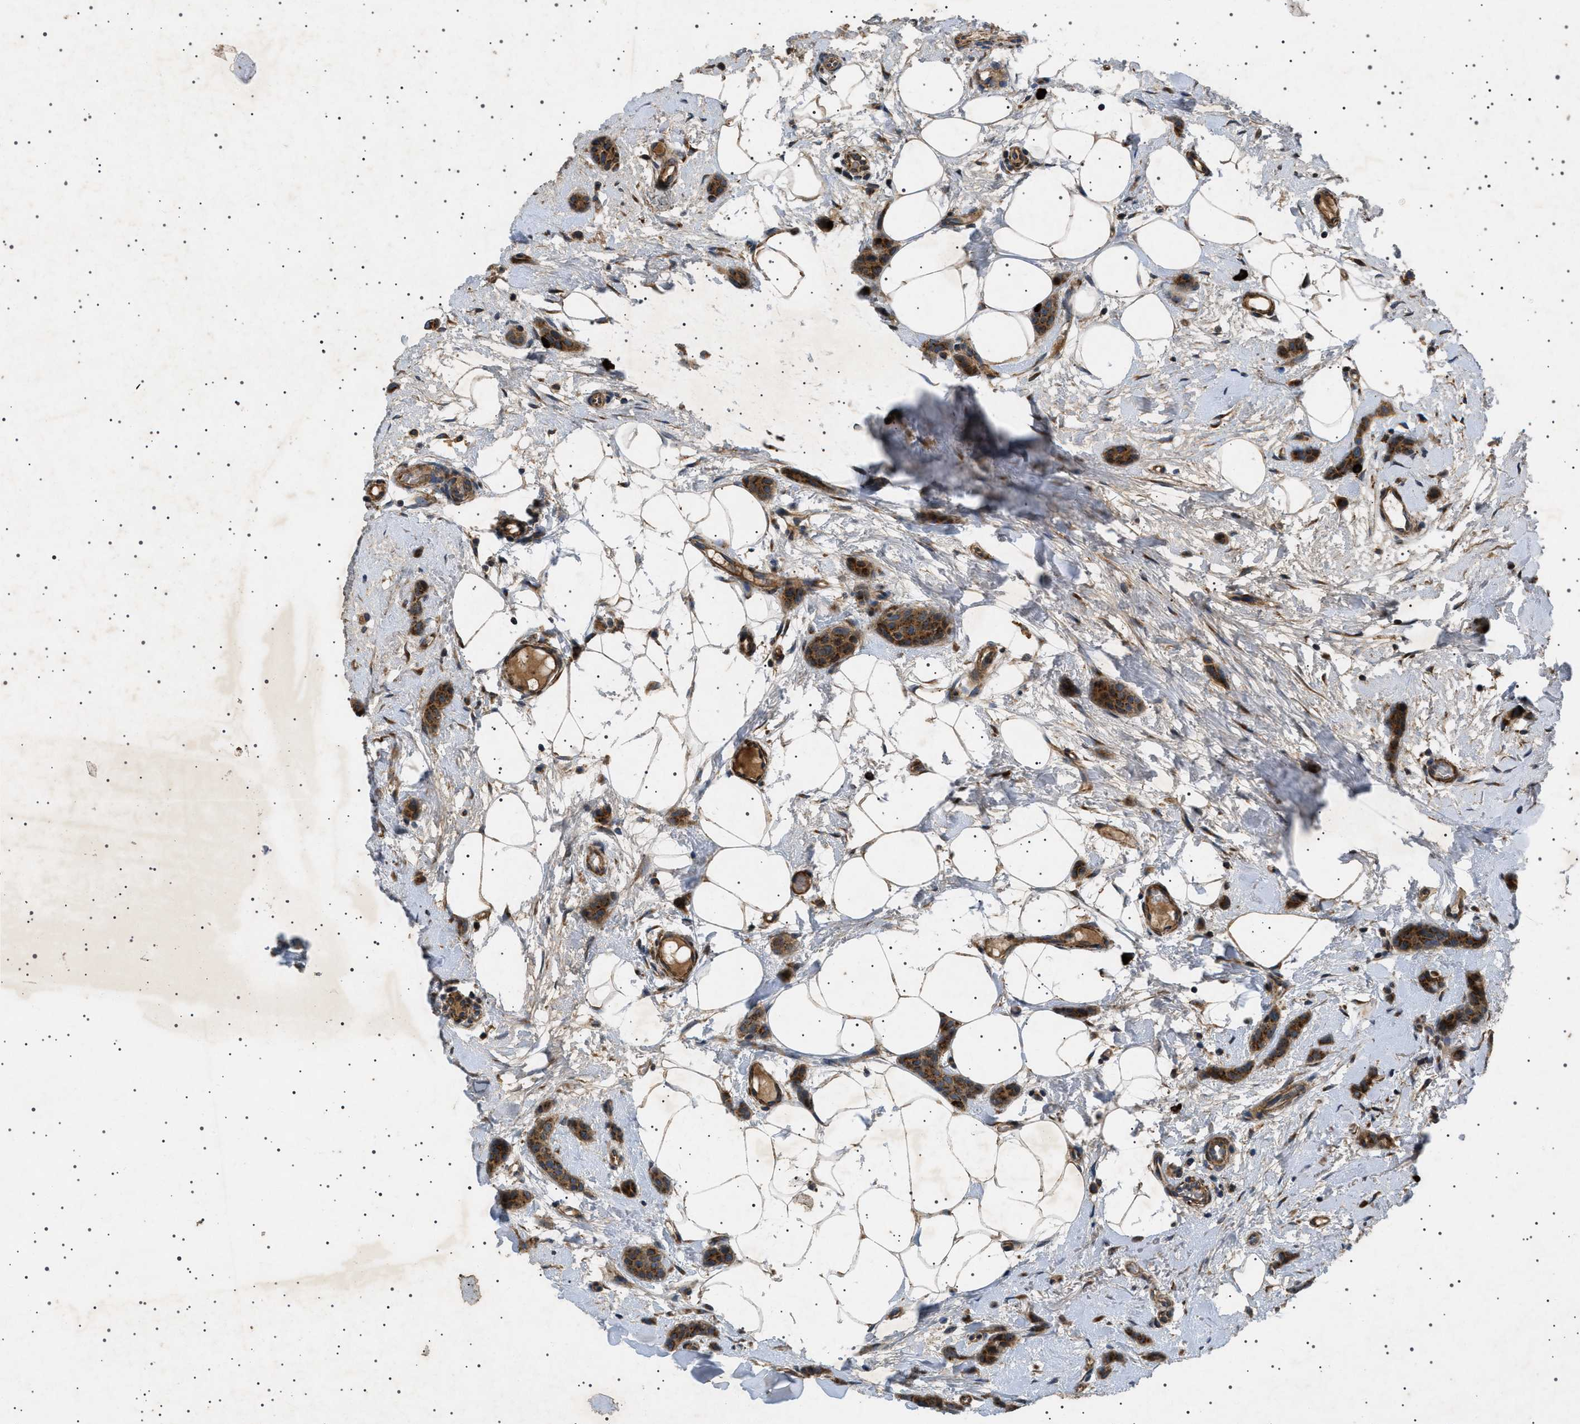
{"staining": {"intensity": "strong", "quantity": ">75%", "location": "cytoplasmic/membranous"}, "tissue": "breast cancer", "cell_type": "Tumor cells", "image_type": "cancer", "snomed": [{"axis": "morphology", "description": "Lobular carcinoma"}, {"axis": "topography", "description": "Skin"}, {"axis": "topography", "description": "Breast"}], "caption": "Breast lobular carcinoma tissue demonstrates strong cytoplasmic/membranous positivity in about >75% of tumor cells Using DAB (3,3'-diaminobenzidine) (brown) and hematoxylin (blue) stains, captured at high magnification using brightfield microscopy.", "gene": "CCDC186", "patient": {"sex": "female", "age": 46}}